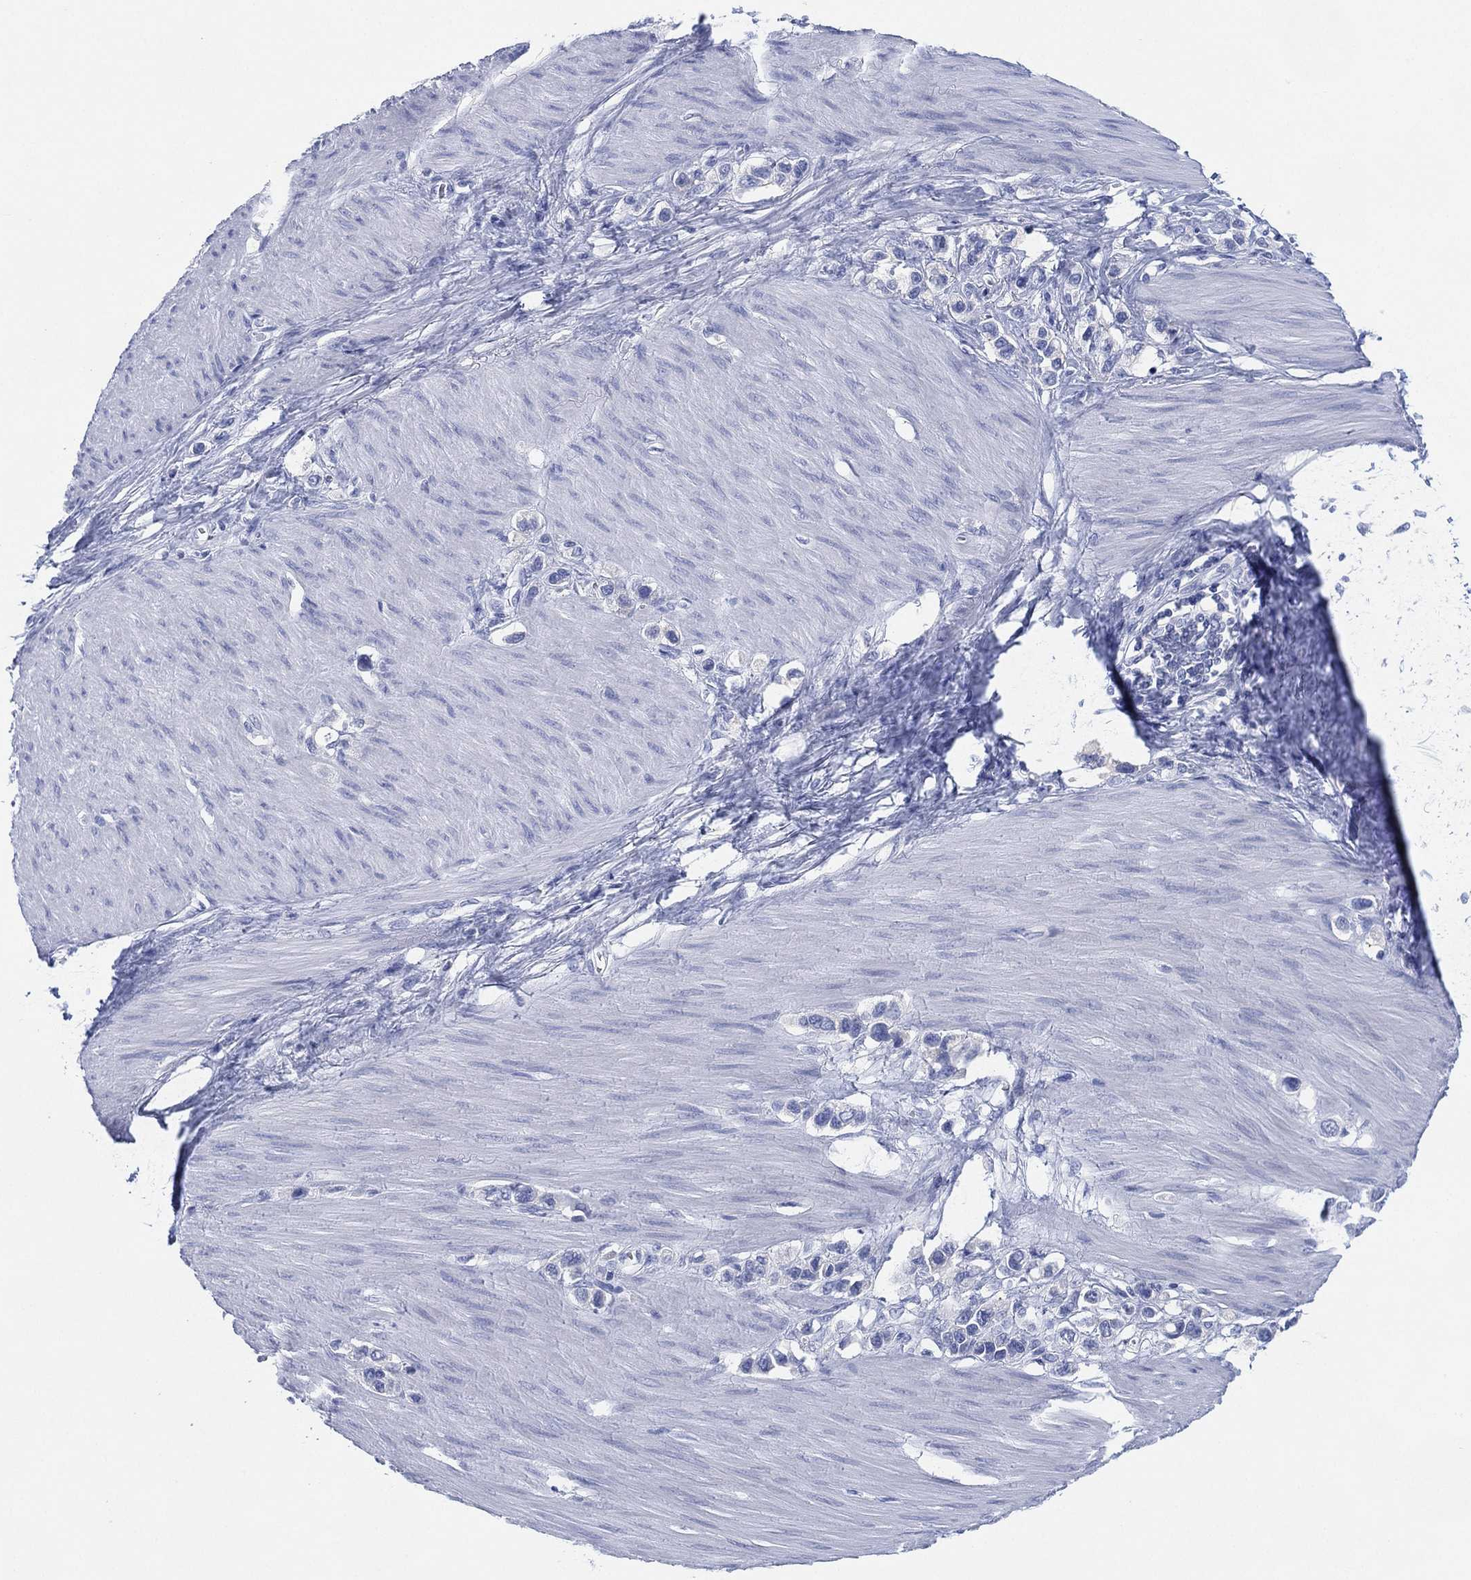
{"staining": {"intensity": "negative", "quantity": "none", "location": "none"}, "tissue": "stomach cancer", "cell_type": "Tumor cells", "image_type": "cancer", "snomed": [{"axis": "morphology", "description": "Normal tissue, NOS"}, {"axis": "morphology", "description": "Adenocarcinoma, NOS"}, {"axis": "morphology", "description": "Adenocarcinoma, High grade"}, {"axis": "topography", "description": "Stomach, upper"}, {"axis": "topography", "description": "Stomach"}], "caption": "Photomicrograph shows no significant protein positivity in tumor cells of stomach cancer.", "gene": "ADAD2", "patient": {"sex": "female", "age": 65}}